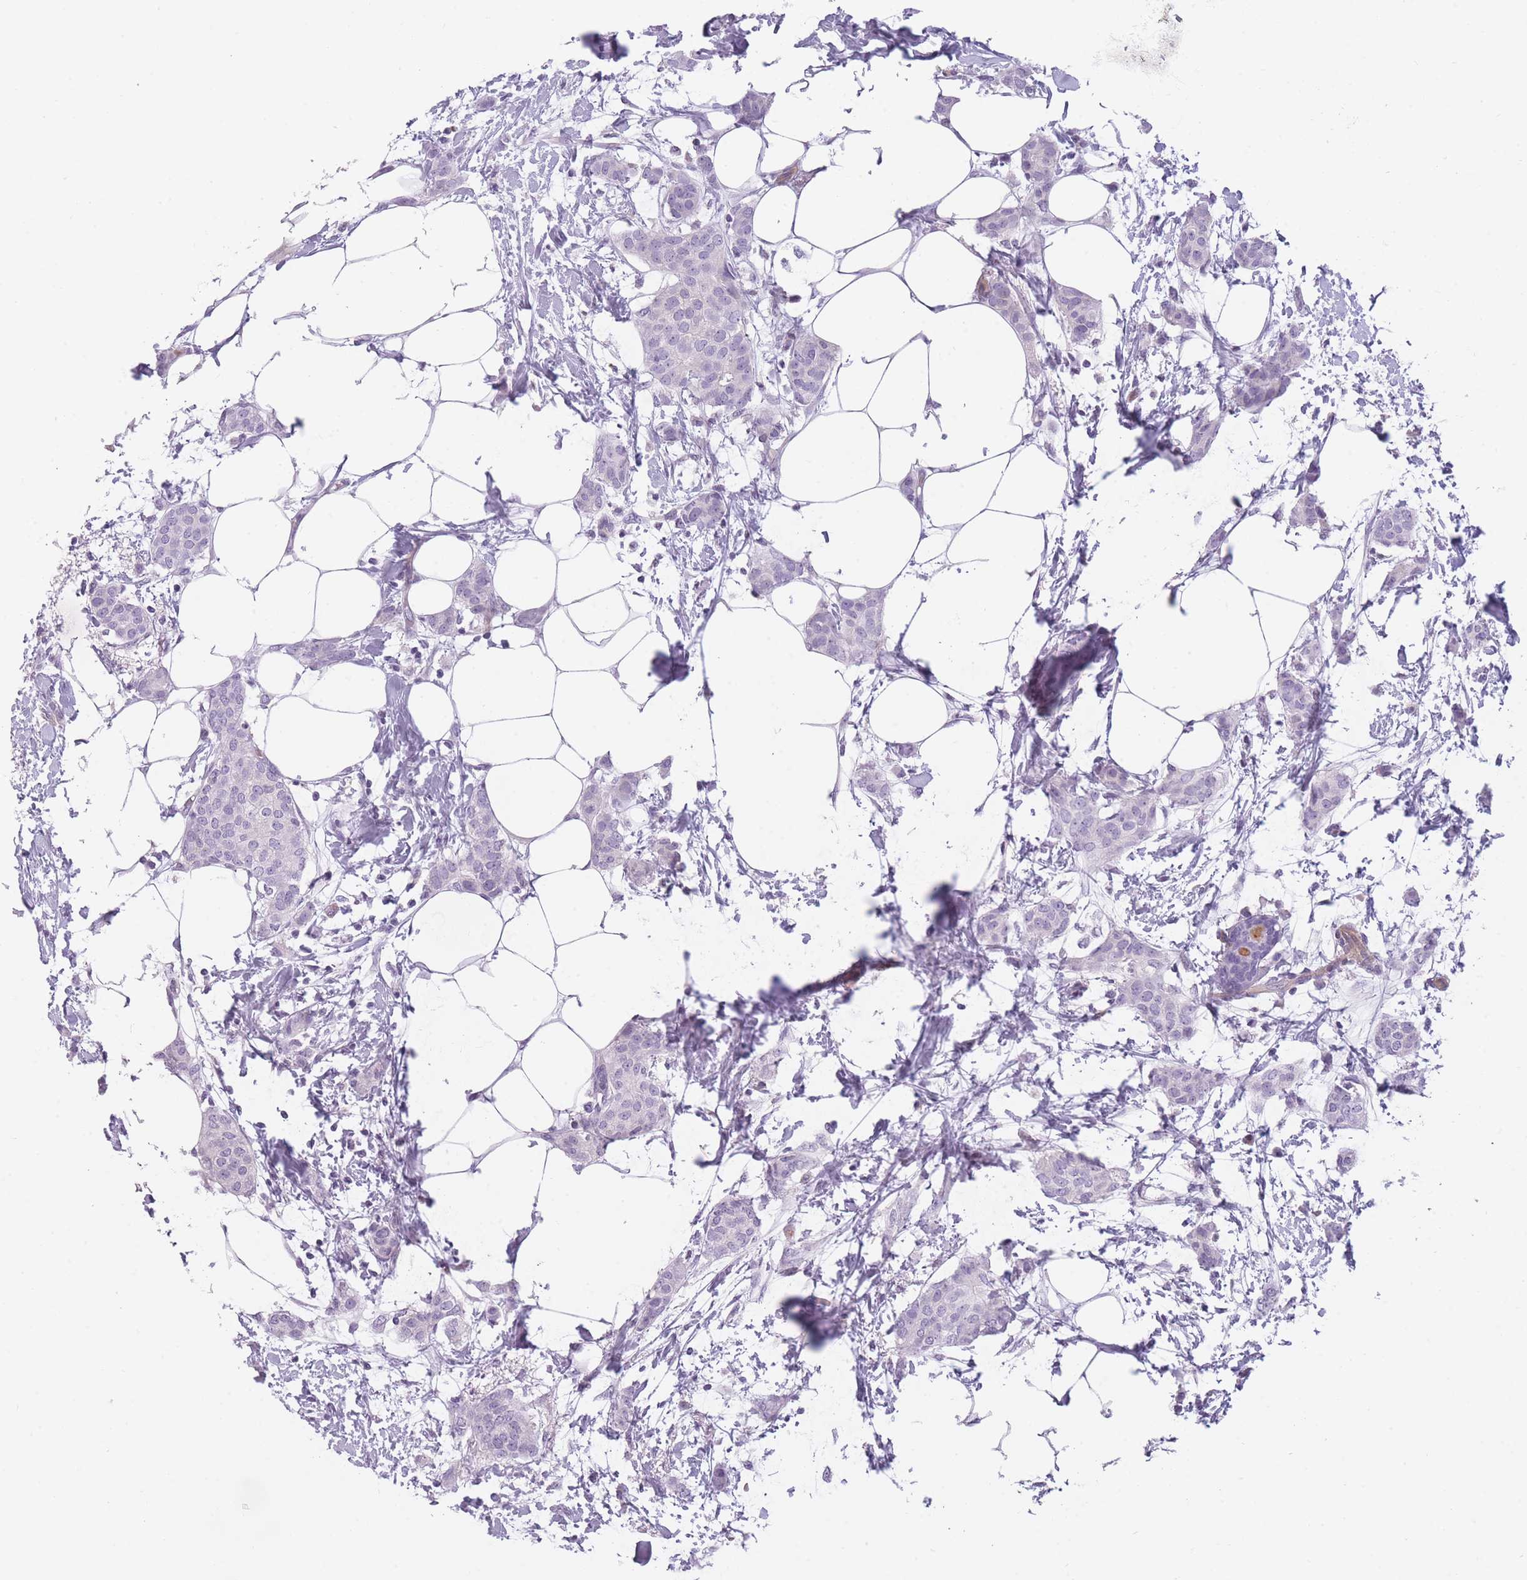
{"staining": {"intensity": "negative", "quantity": "none", "location": "none"}, "tissue": "breast cancer", "cell_type": "Tumor cells", "image_type": "cancer", "snomed": [{"axis": "morphology", "description": "Duct carcinoma"}, {"axis": "topography", "description": "Breast"}], "caption": "Tumor cells are negative for brown protein staining in breast cancer (invasive ductal carcinoma). (DAB (3,3'-diaminobenzidine) IHC visualized using brightfield microscopy, high magnification).", "gene": "GGT1", "patient": {"sex": "female", "age": 72}}